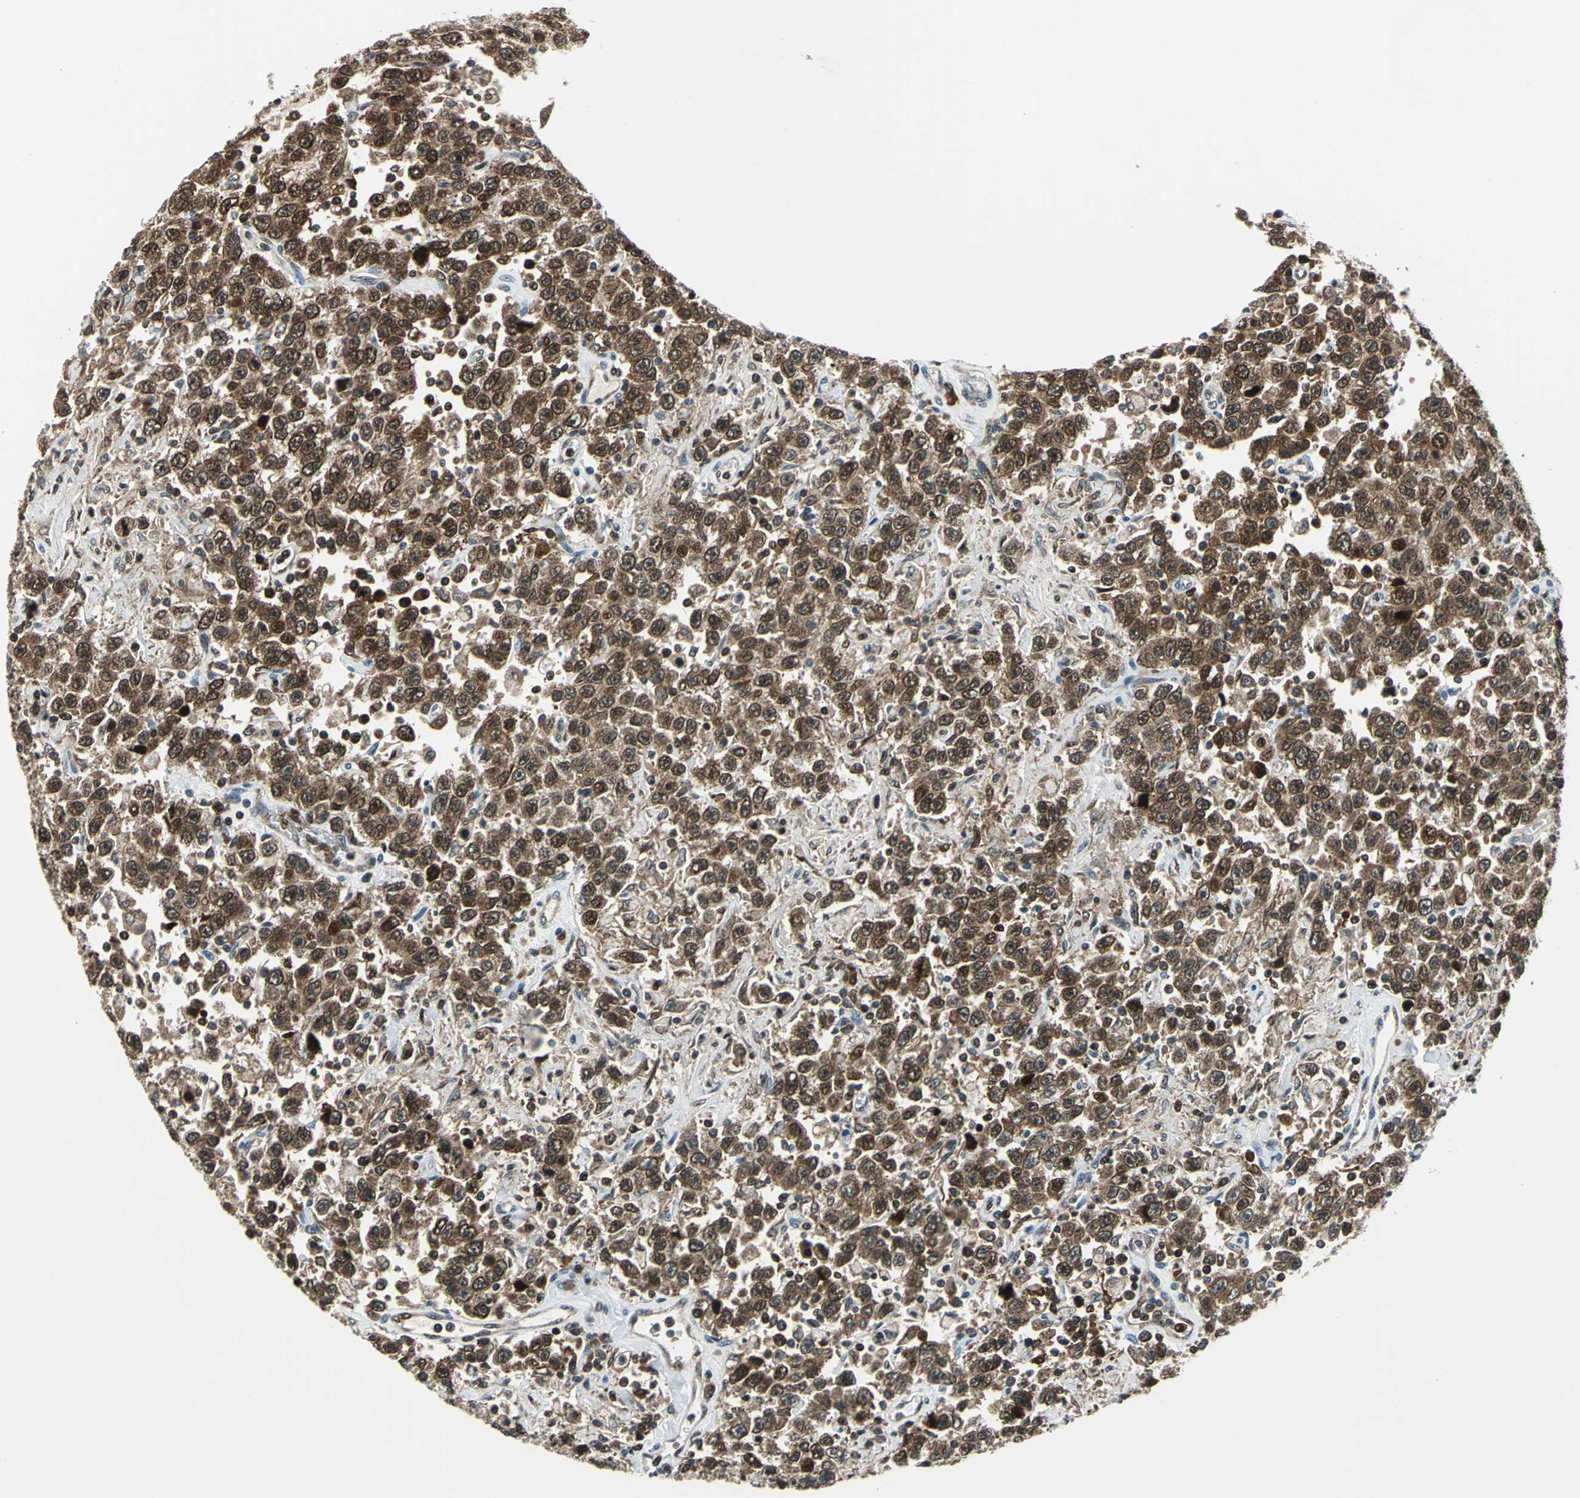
{"staining": {"intensity": "strong", "quantity": ">75%", "location": "cytoplasmic/membranous"}, "tissue": "testis cancer", "cell_type": "Tumor cells", "image_type": "cancer", "snomed": [{"axis": "morphology", "description": "Seminoma, NOS"}, {"axis": "topography", "description": "Testis"}], "caption": "The photomicrograph displays staining of testis cancer (seminoma), revealing strong cytoplasmic/membranous protein staining (brown color) within tumor cells. (Brightfield microscopy of DAB IHC at high magnification).", "gene": "AATF", "patient": {"sex": "male", "age": 41}}